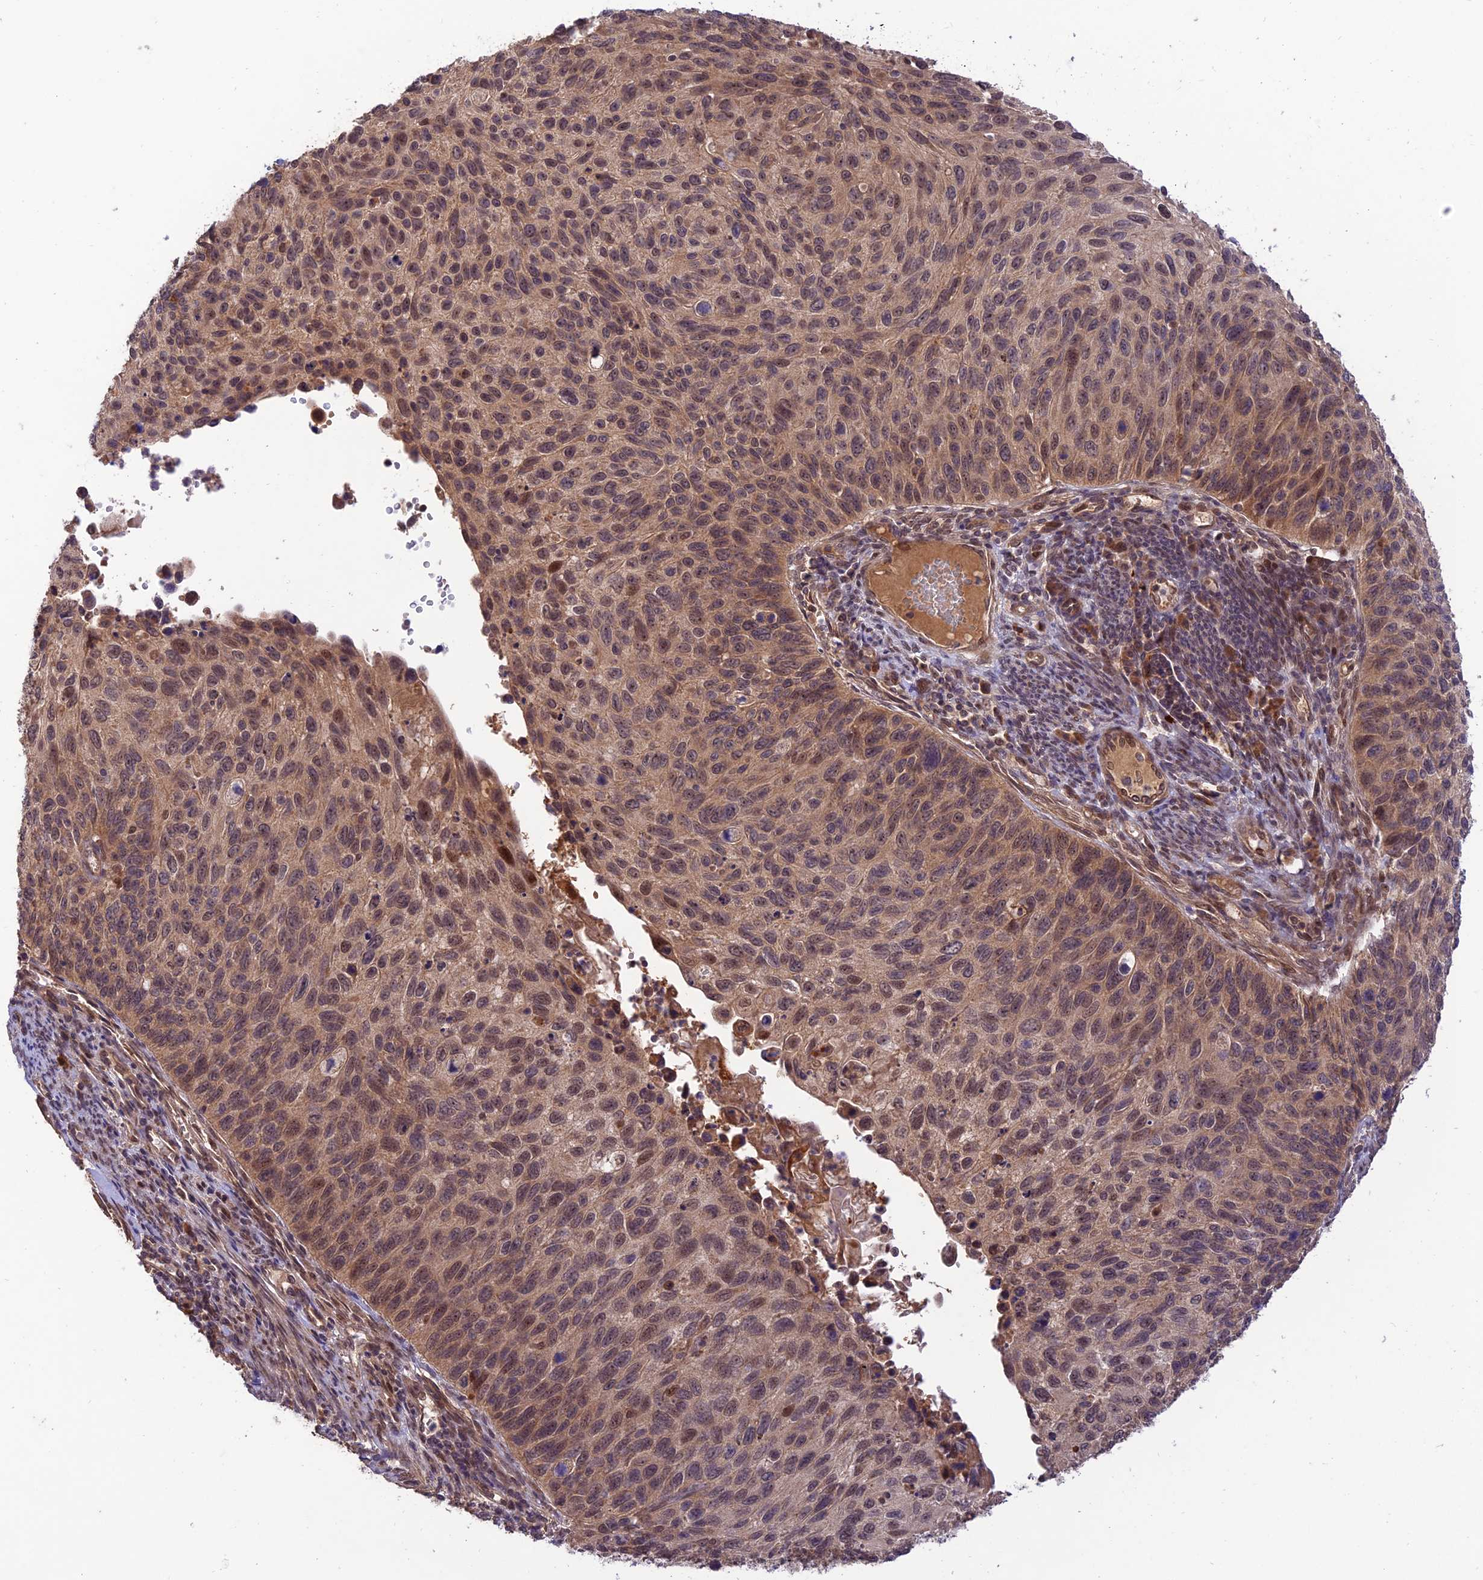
{"staining": {"intensity": "weak", "quantity": "25%-75%", "location": "nuclear"}, "tissue": "cervical cancer", "cell_type": "Tumor cells", "image_type": "cancer", "snomed": [{"axis": "morphology", "description": "Squamous cell carcinoma, NOS"}, {"axis": "topography", "description": "Cervix"}], "caption": "Human cervical squamous cell carcinoma stained for a protein (brown) shows weak nuclear positive staining in approximately 25%-75% of tumor cells.", "gene": "REV1", "patient": {"sex": "female", "age": 70}}